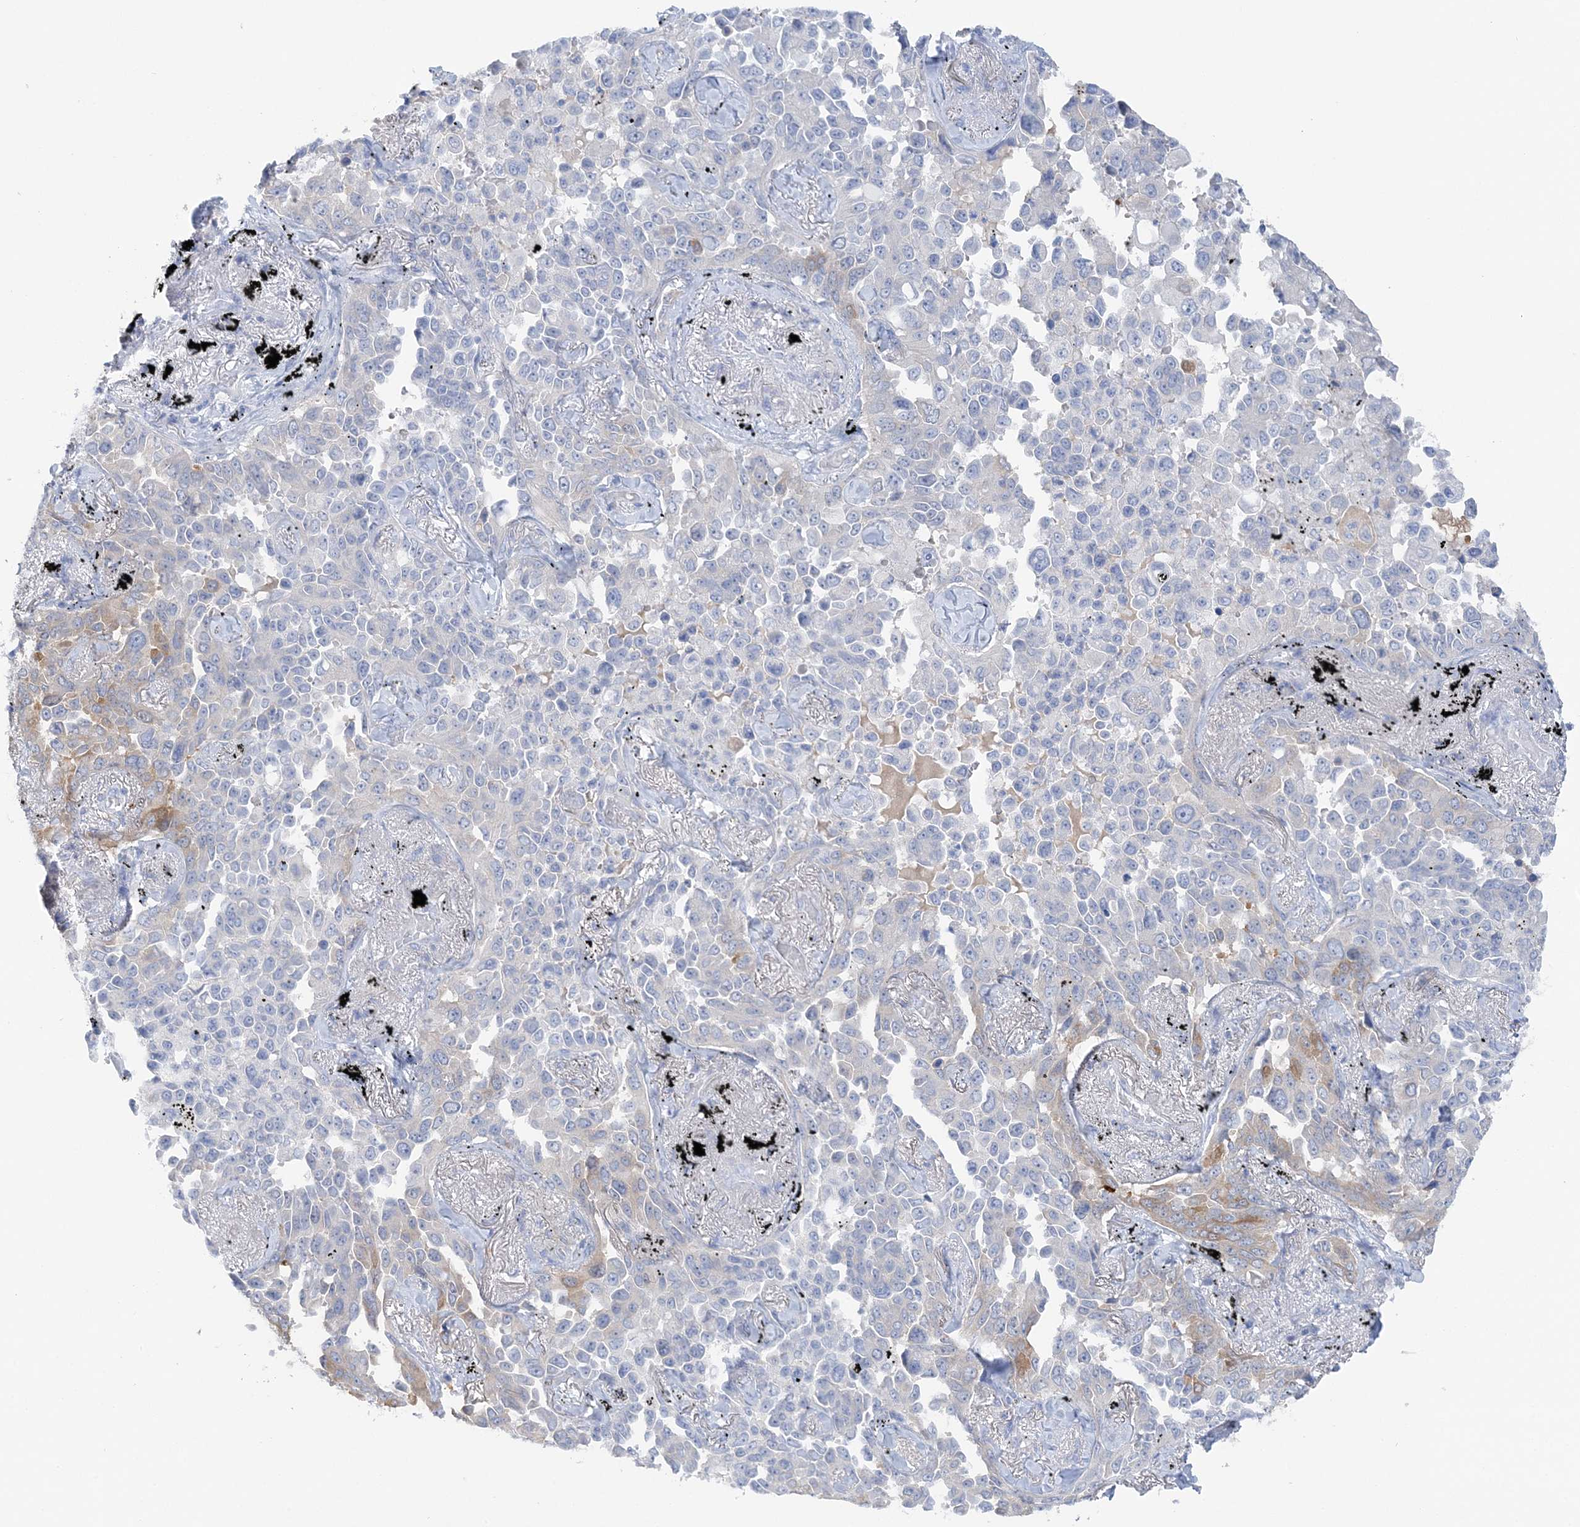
{"staining": {"intensity": "weak", "quantity": "<25%", "location": "cytoplasmic/membranous"}, "tissue": "lung cancer", "cell_type": "Tumor cells", "image_type": "cancer", "snomed": [{"axis": "morphology", "description": "Adenocarcinoma, NOS"}, {"axis": "topography", "description": "Lung"}], "caption": "DAB (3,3'-diaminobenzidine) immunohistochemical staining of lung cancer reveals no significant positivity in tumor cells. Nuclei are stained in blue.", "gene": "HMGCS1", "patient": {"sex": "female", "age": 67}}